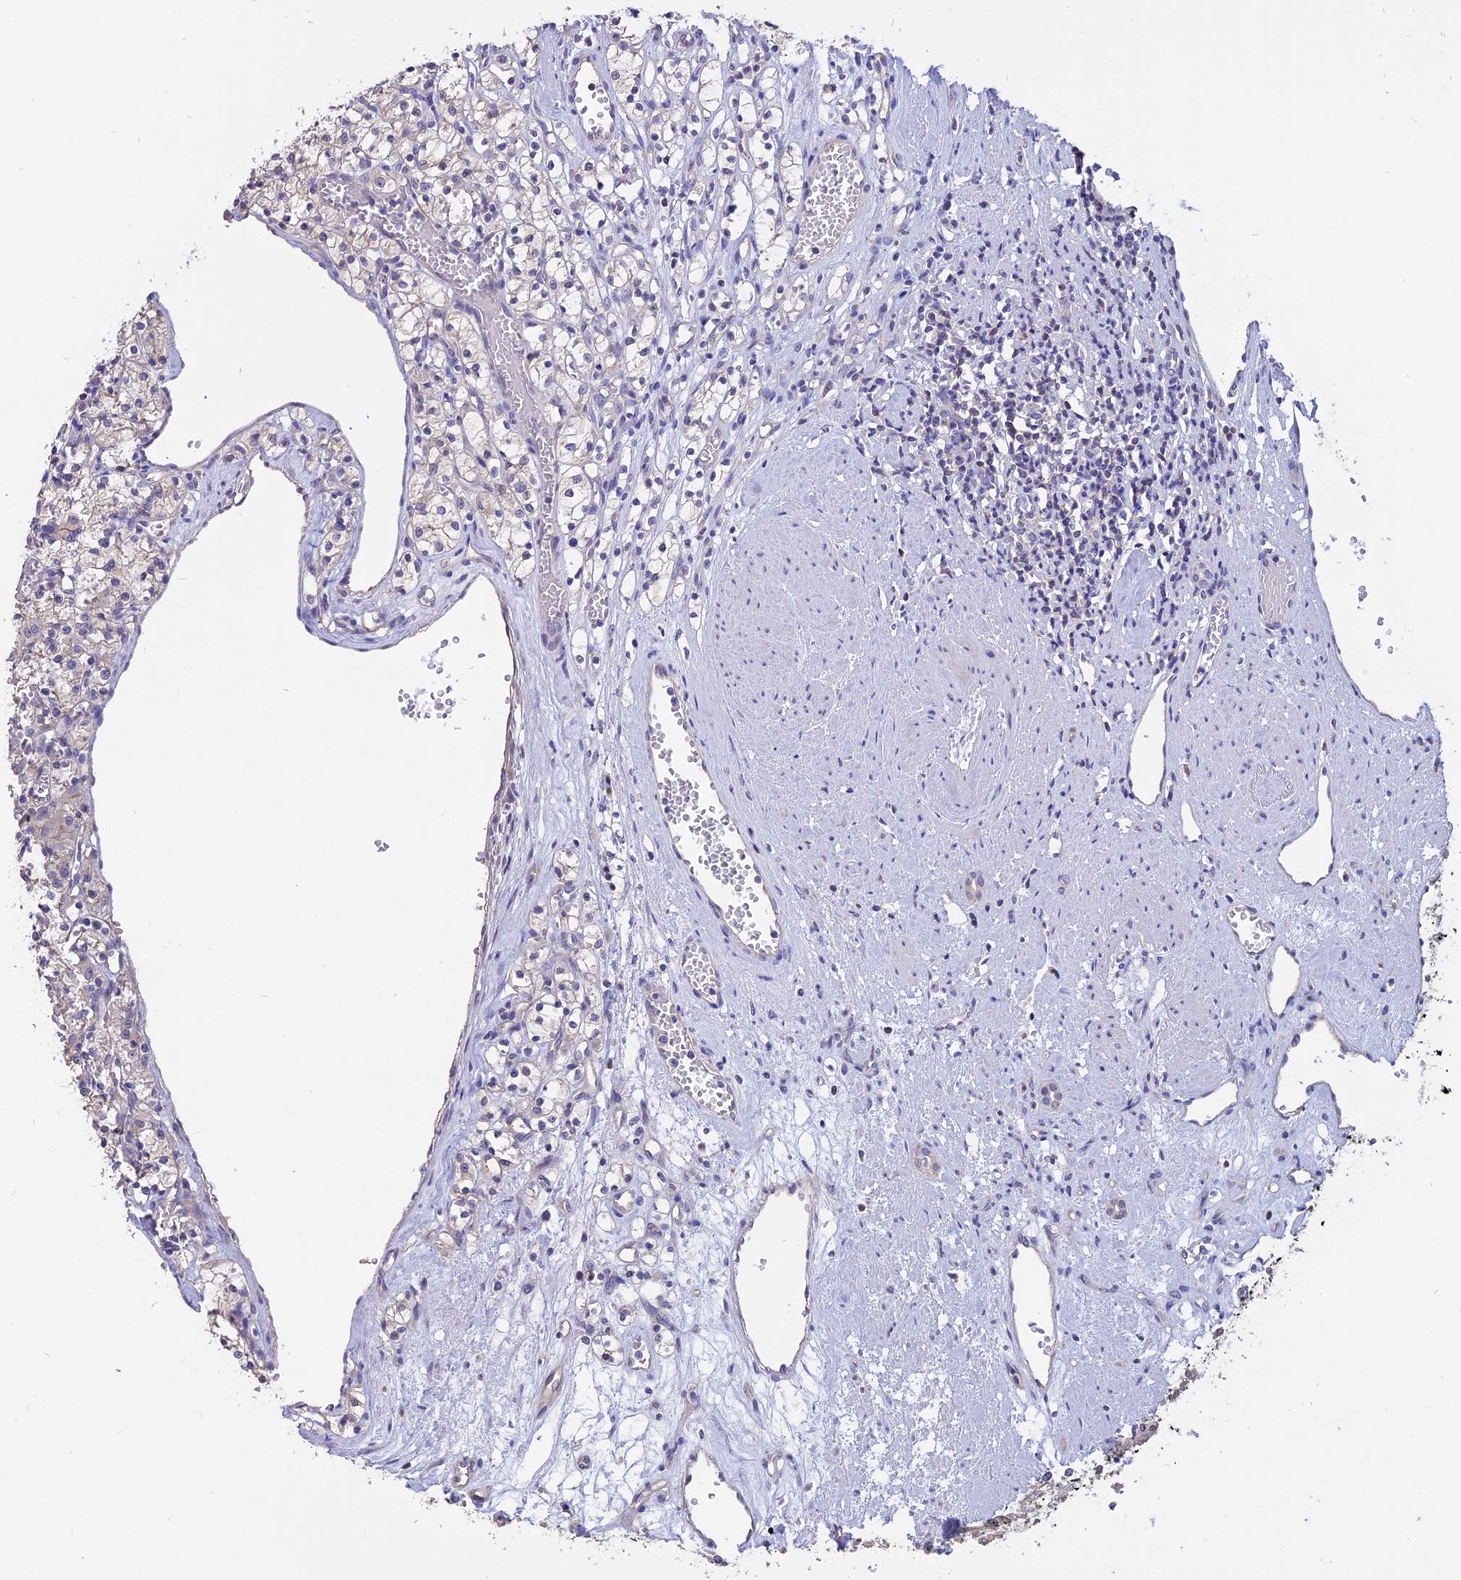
{"staining": {"intensity": "negative", "quantity": "none", "location": "none"}, "tissue": "renal cancer", "cell_type": "Tumor cells", "image_type": "cancer", "snomed": [{"axis": "morphology", "description": "Adenocarcinoma, NOS"}, {"axis": "topography", "description": "Kidney"}], "caption": "This is an immunohistochemistry image of human adenocarcinoma (renal). There is no expression in tumor cells.", "gene": "CARMIL2", "patient": {"sex": "female", "age": 59}}